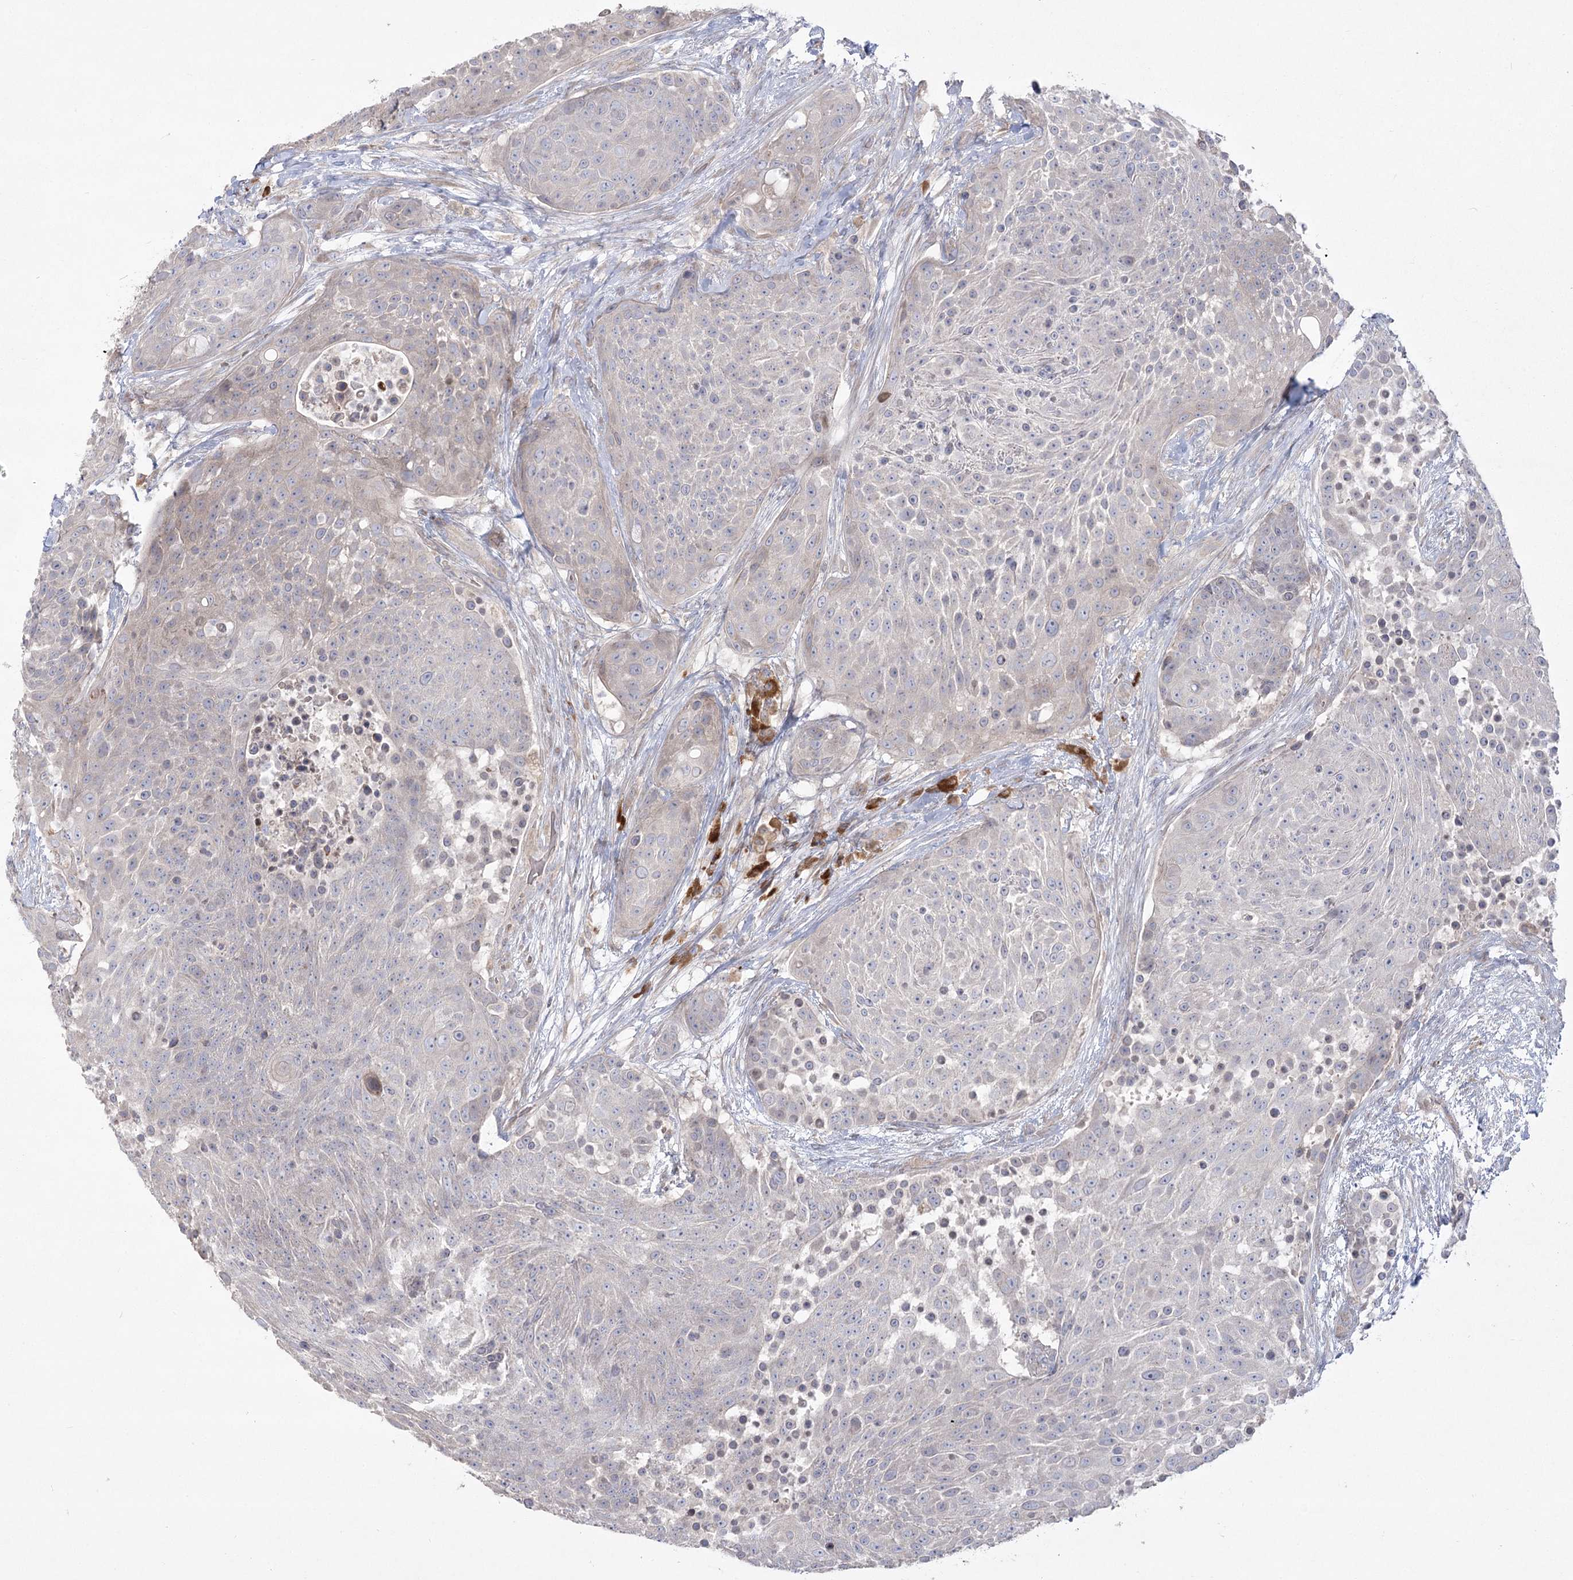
{"staining": {"intensity": "negative", "quantity": "none", "location": "none"}, "tissue": "urothelial cancer", "cell_type": "Tumor cells", "image_type": "cancer", "snomed": [{"axis": "morphology", "description": "Urothelial carcinoma, High grade"}, {"axis": "topography", "description": "Urinary bladder"}], "caption": "The image reveals no staining of tumor cells in urothelial carcinoma (high-grade). (Immunohistochemistry (ihc), brightfield microscopy, high magnification).", "gene": "CAMTA1", "patient": {"sex": "female", "age": 63}}